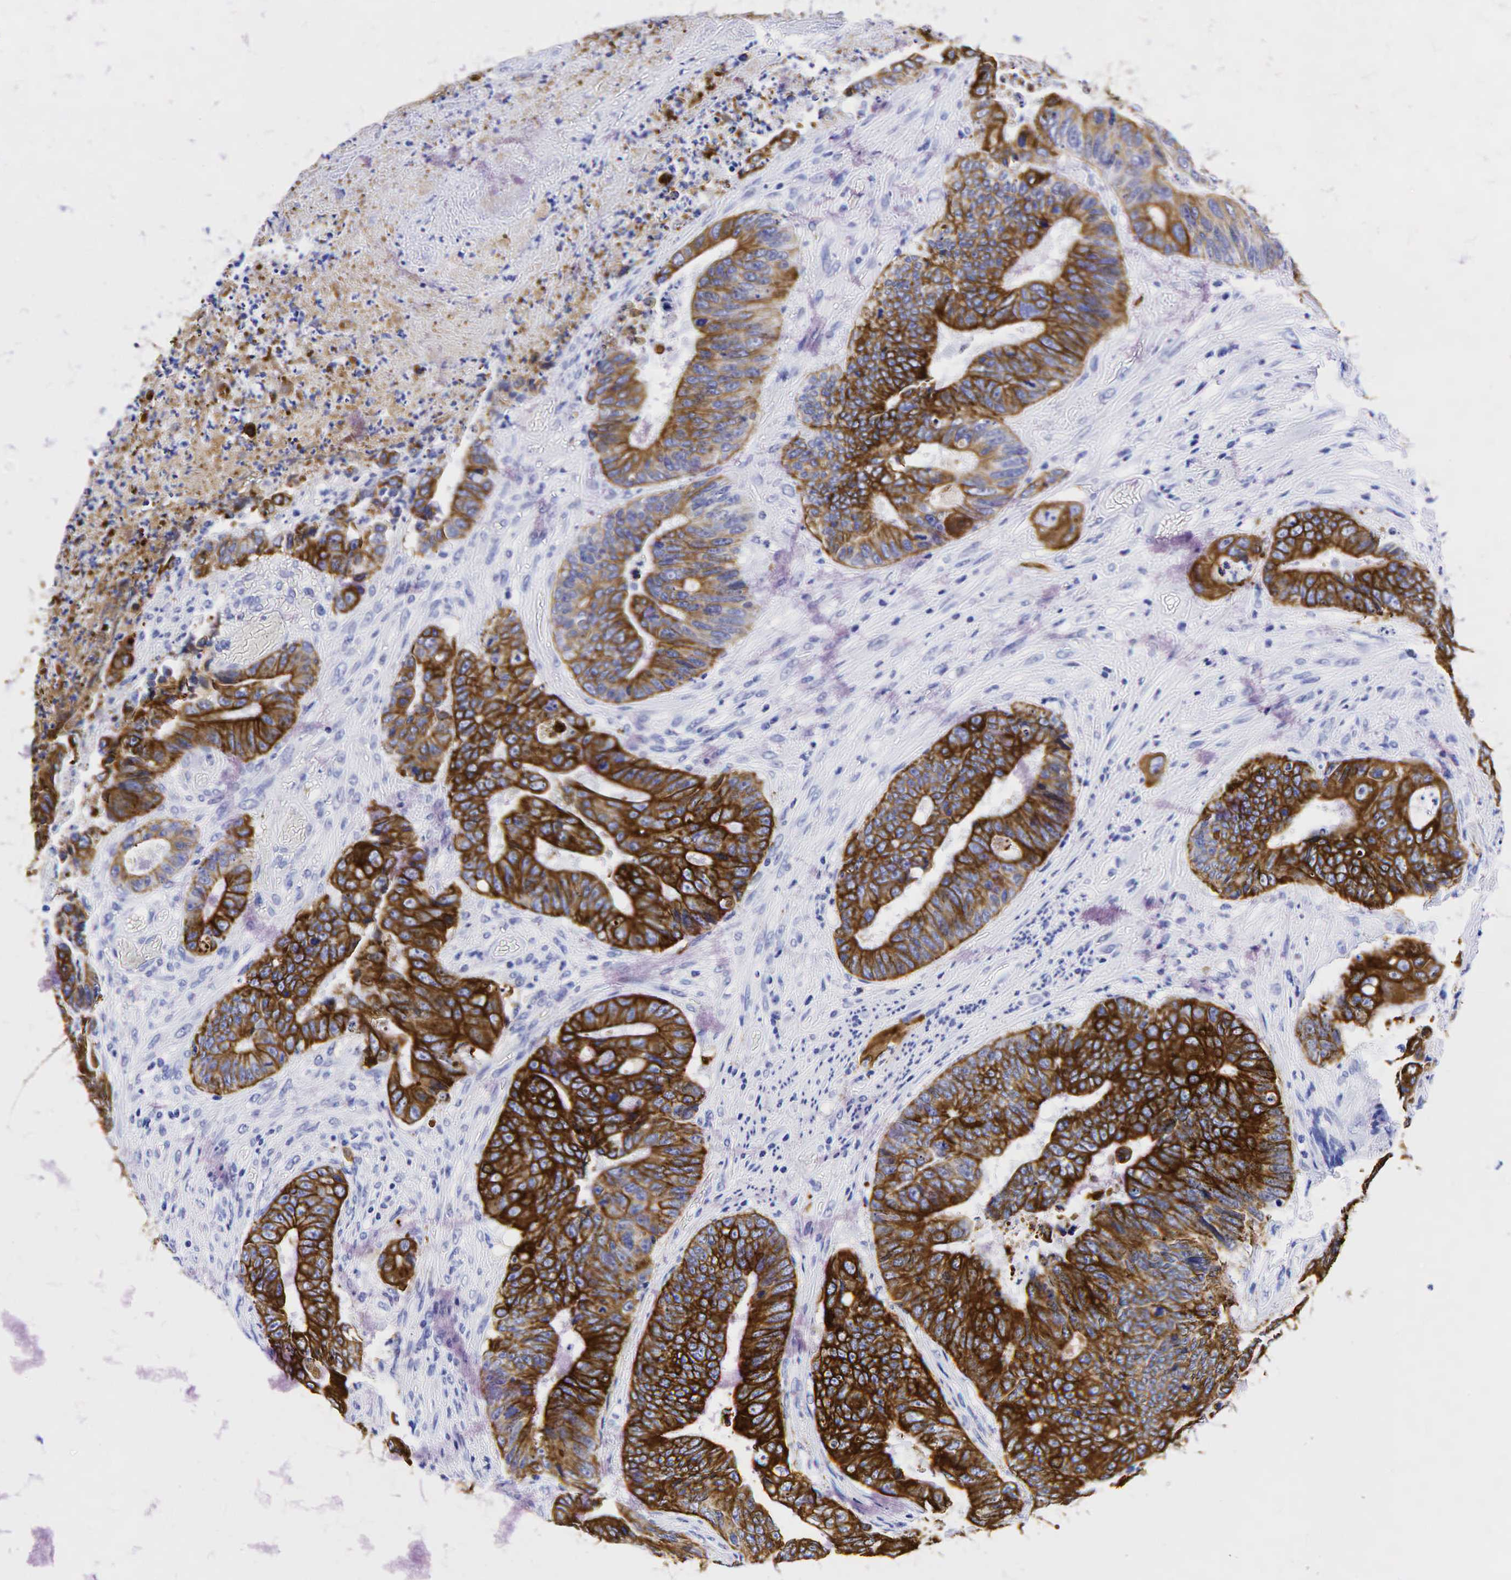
{"staining": {"intensity": "strong", "quantity": ">75%", "location": "cytoplasmic/membranous"}, "tissue": "colorectal cancer", "cell_type": "Tumor cells", "image_type": "cancer", "snomed": [{"axis": "morphology", "description": "Adenocarcinoma, NOS"}, {"axis": "topography", "description": "Rectum"}], "caption": "High-power microscopy captured an immunohistochemistry micrograph of colorectal cancer, revealing strong cytoplasmic/membranous staining in about >75% of tumor cells.", "gene": "KRT19", "patient": {"sex": "female", "age": 65}}